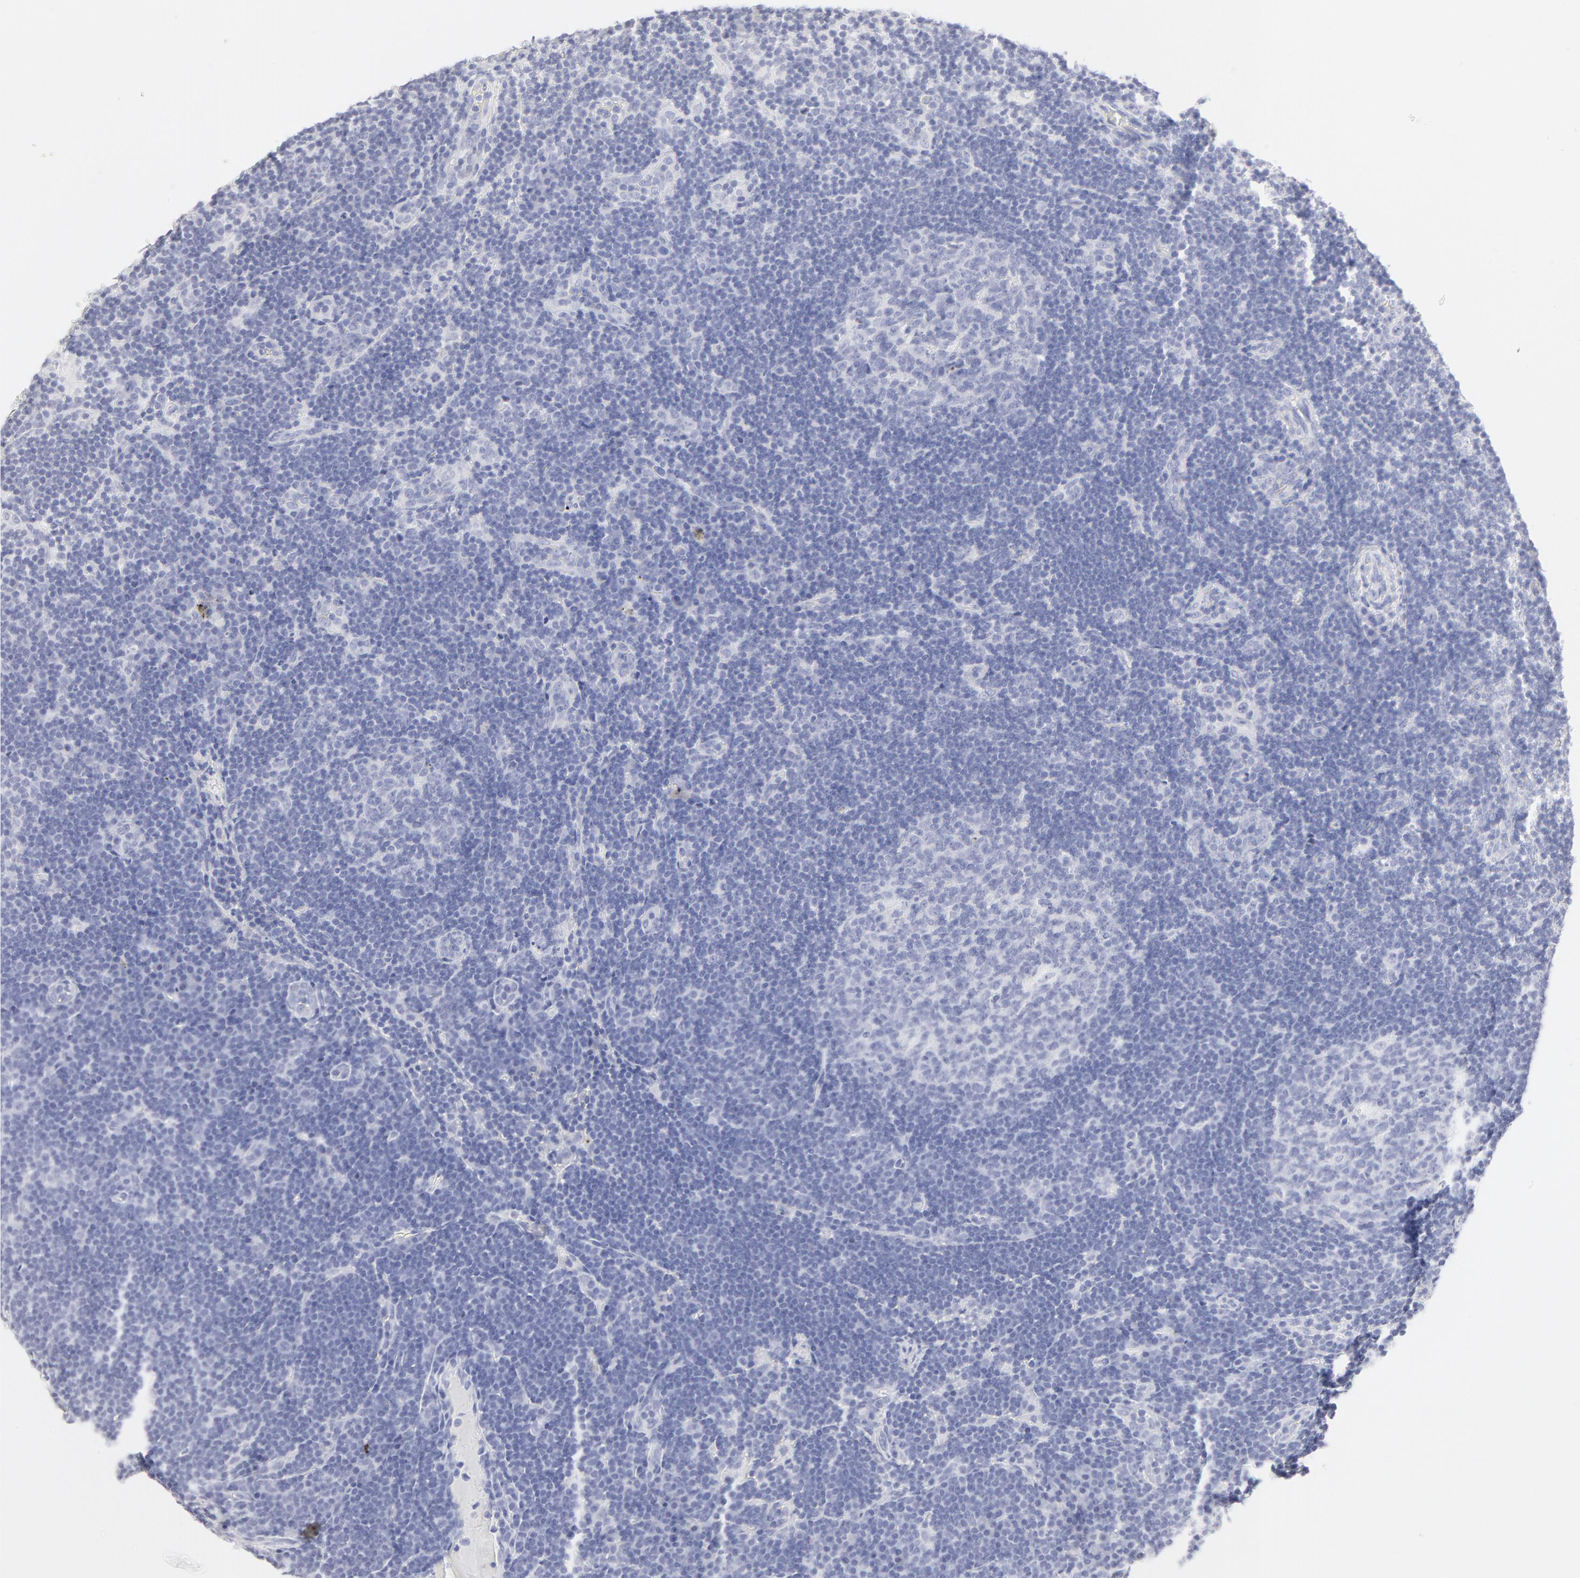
{"staining": {"intensity": "negative", "quantity": "none", "location": "none"}, "tissue": "lymph node", "cell_type": "Germinal center cells", "image_type": "normal", "snomed": [{"axis": "morphology", "description": "Normal tissue, NOS"}, {"axis": "morphology", "description": "Squamous cell carcinoma, metastatic, NOS"}, {"axis": "topography", "description": "Lymph node"}], "caption": "Immunohistochemistry photomicrograph of normal lymph node: human lymph node stained with DAB displays no significant protein staining in germinal center cells.", "gene": "ELF3", "patient": {"sex": "female", "age": 53}}